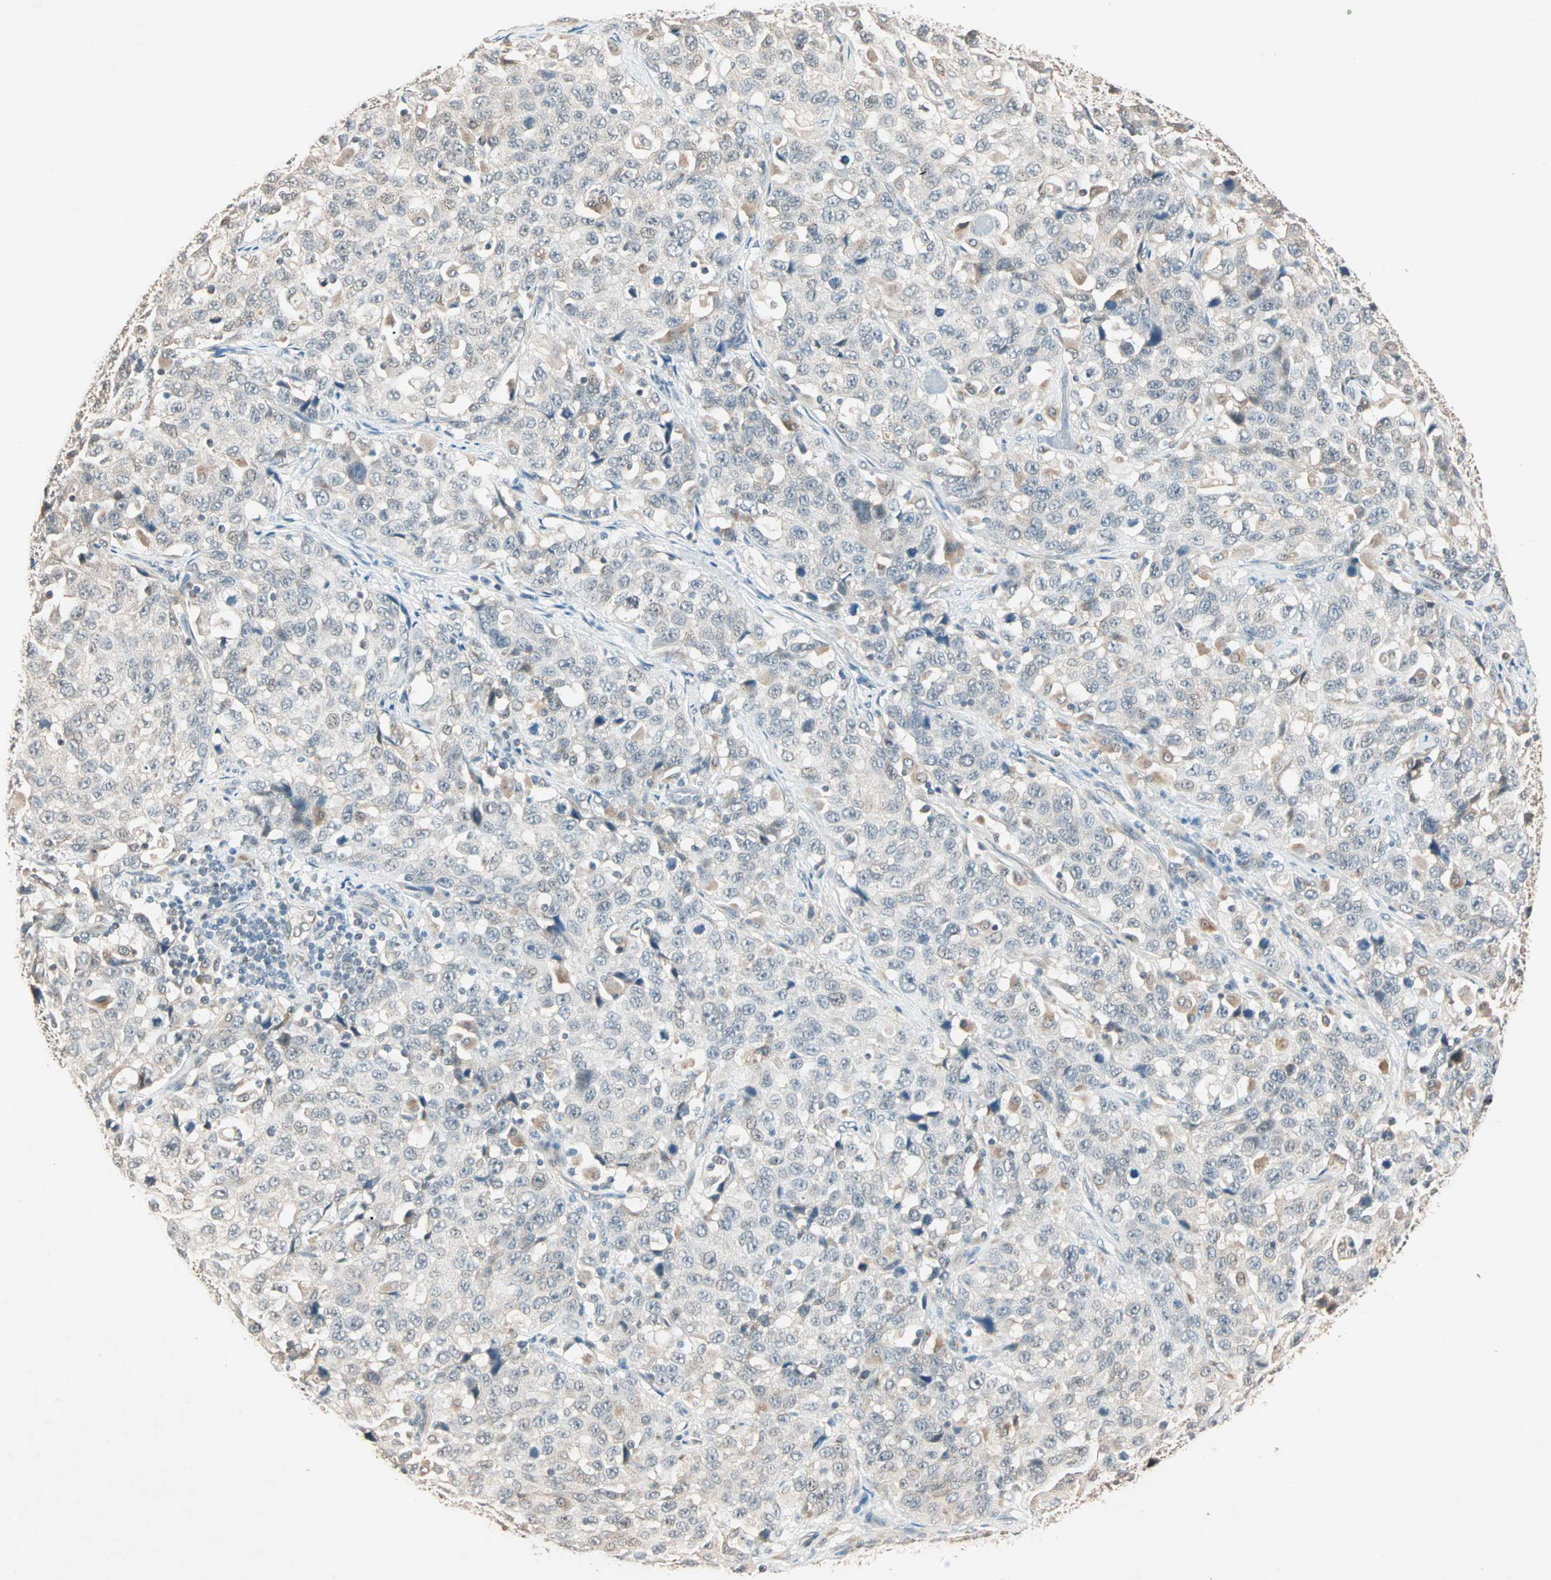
{"staining": {"intensity": "weak", "quantity": "<25%", "location": "cytoplasmic/membranous"}, "tissue": "stomach cancer", "cell_type": "Tumor cells", "image_type": "cancer", "snomed": [{"axis": "morphology", "description": "Normal tissue, NOS"}, {"axis": "morphology", "description": "Adenocarcinoma, NOS"}, {"axis": "topography", "description": "Stomach"}], "caption": "DAB (3,3'-diaminobenzidine) immunohistochemical staining of adenocarcinoma (stomach) shows no significant positivity in tumor cells.", "gene": "PRDM2", "patient": {"sex": "male", "age": 48}}